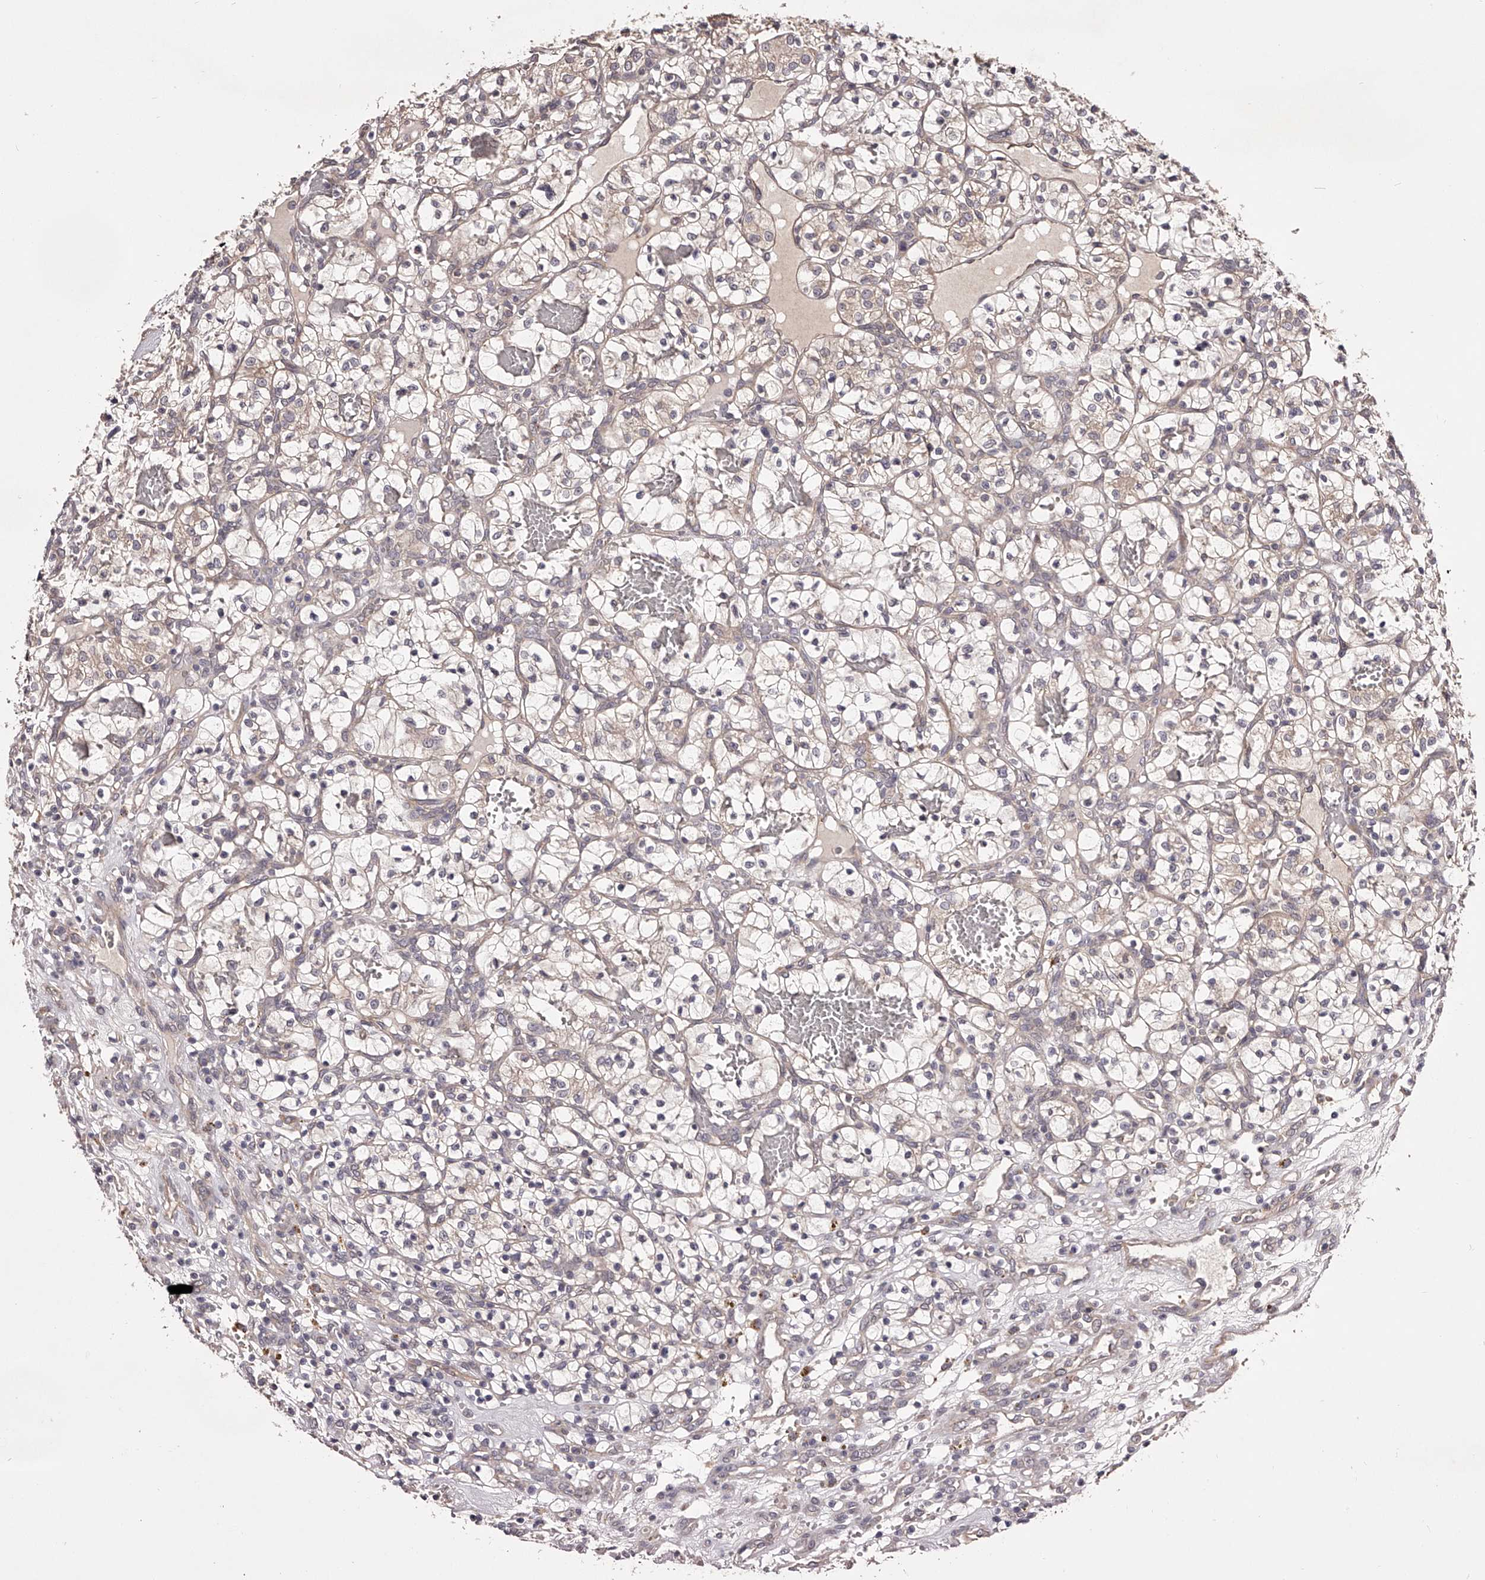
{"staining": {"intensity": "weak", "quantity": "<25%", "location": "cytoplasmic/membranous"}, "tissue": "renal cancer", "cell_type": "Tumor cells", "image_type": "cancer", "snomed": [{"axis": "morphology", "description": "Adenocarcinoma, NOS"}, {"axis": "topography", "description": "Kidney"}], "caption": "The image displays no significant staining in tumor cells of adenocarcinoma (renal). (DAB IHC with hematoxylin counter stain).", "gene": "ODF2L", "patient": {"sex": "female", "age": 57}}